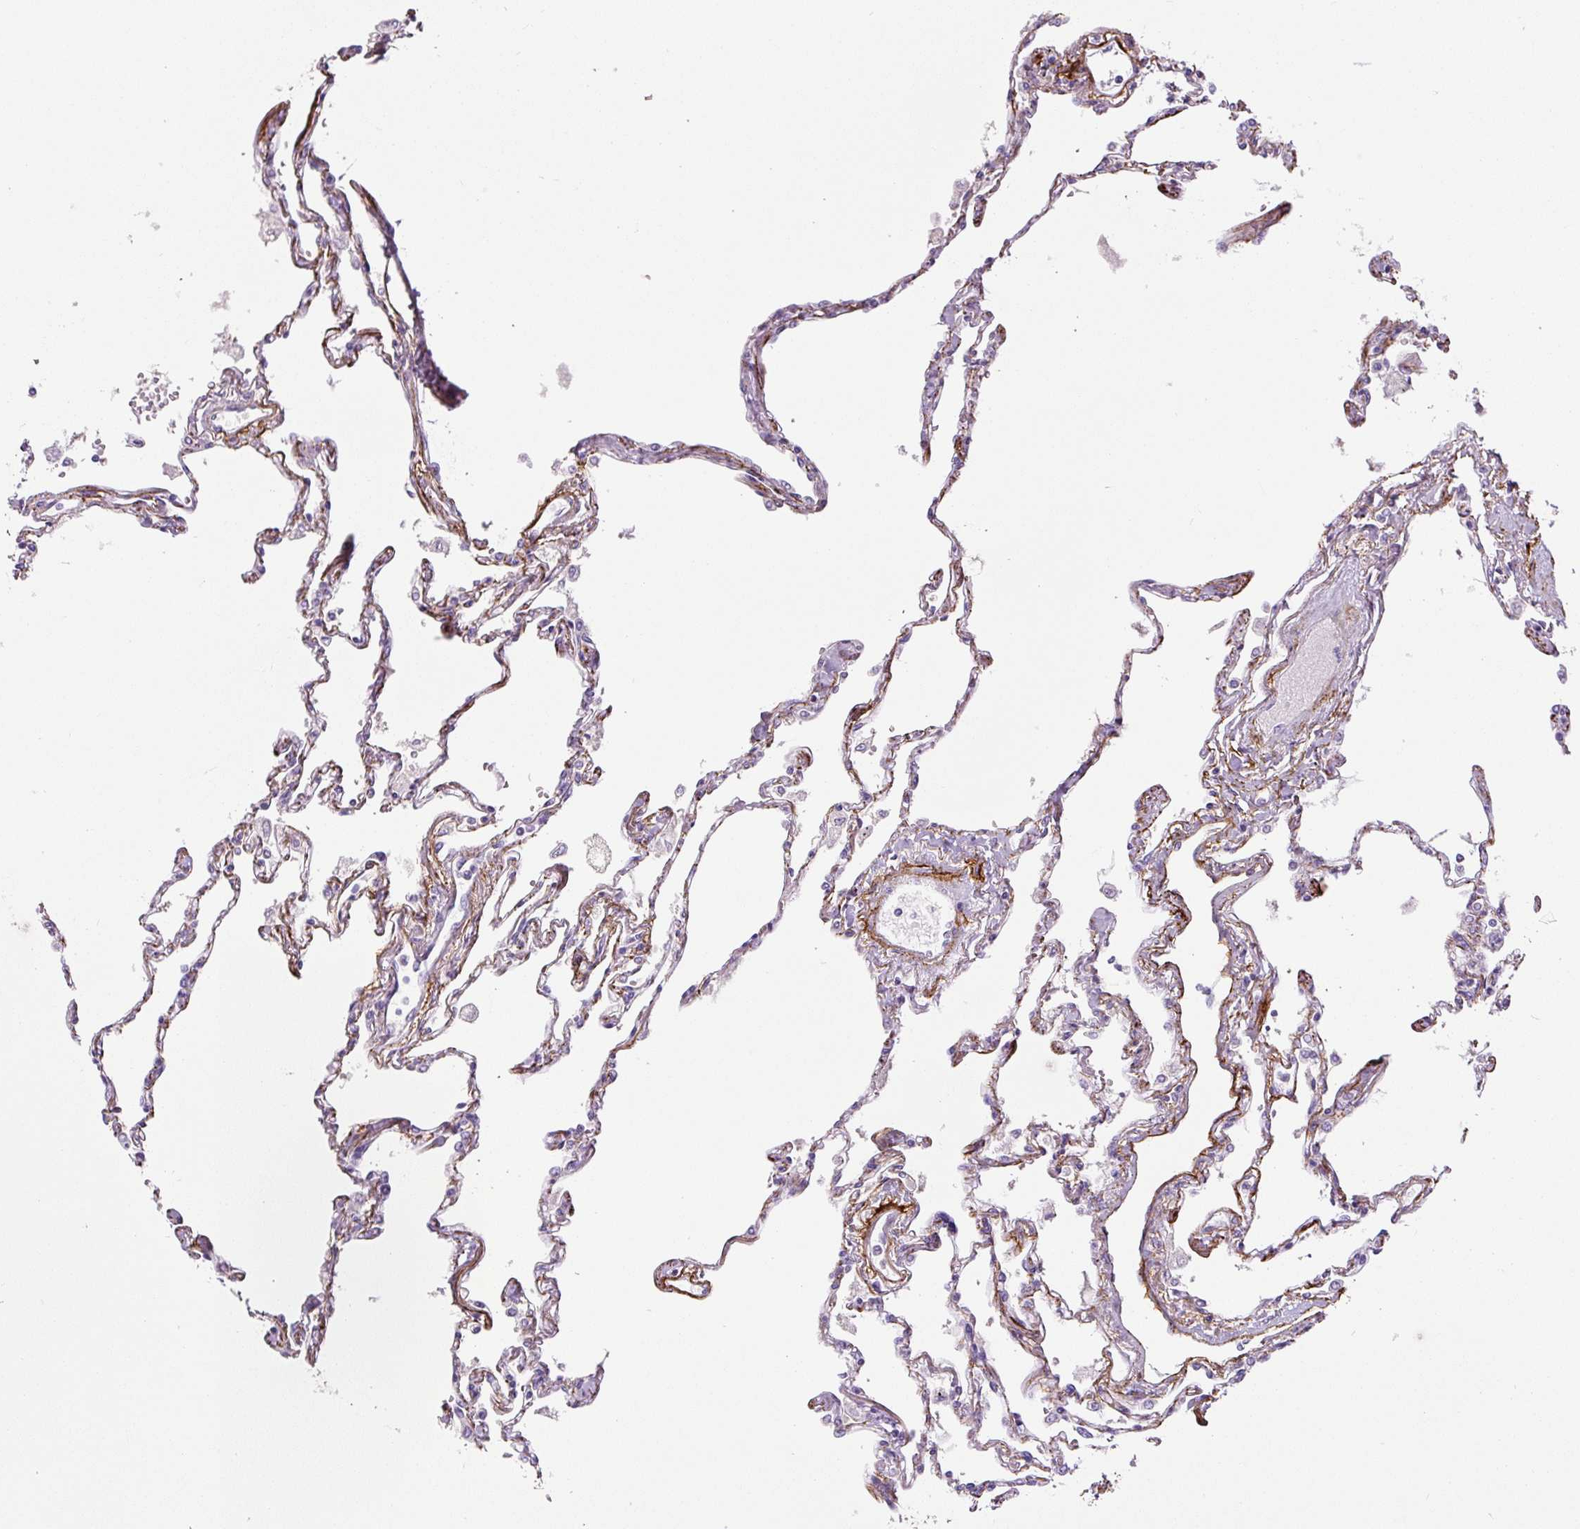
{"staining": {"intensity": "negative", "quantity": "none", "location": "none"}, "tissue": "lung", "cell_type": "Alveolar cells", "image_type": "normal", "snomed": [{"axis": "morphology", "description": "Normal tissue, NOS"}, {"axis": "topography", "description": "Lung"}], "caption": "Immunohistochemical staining of normal human lung reveals no significant staining in alveolar cells.", "gene": "FBN1", "patient": {"sex": "female", "age": 67}}